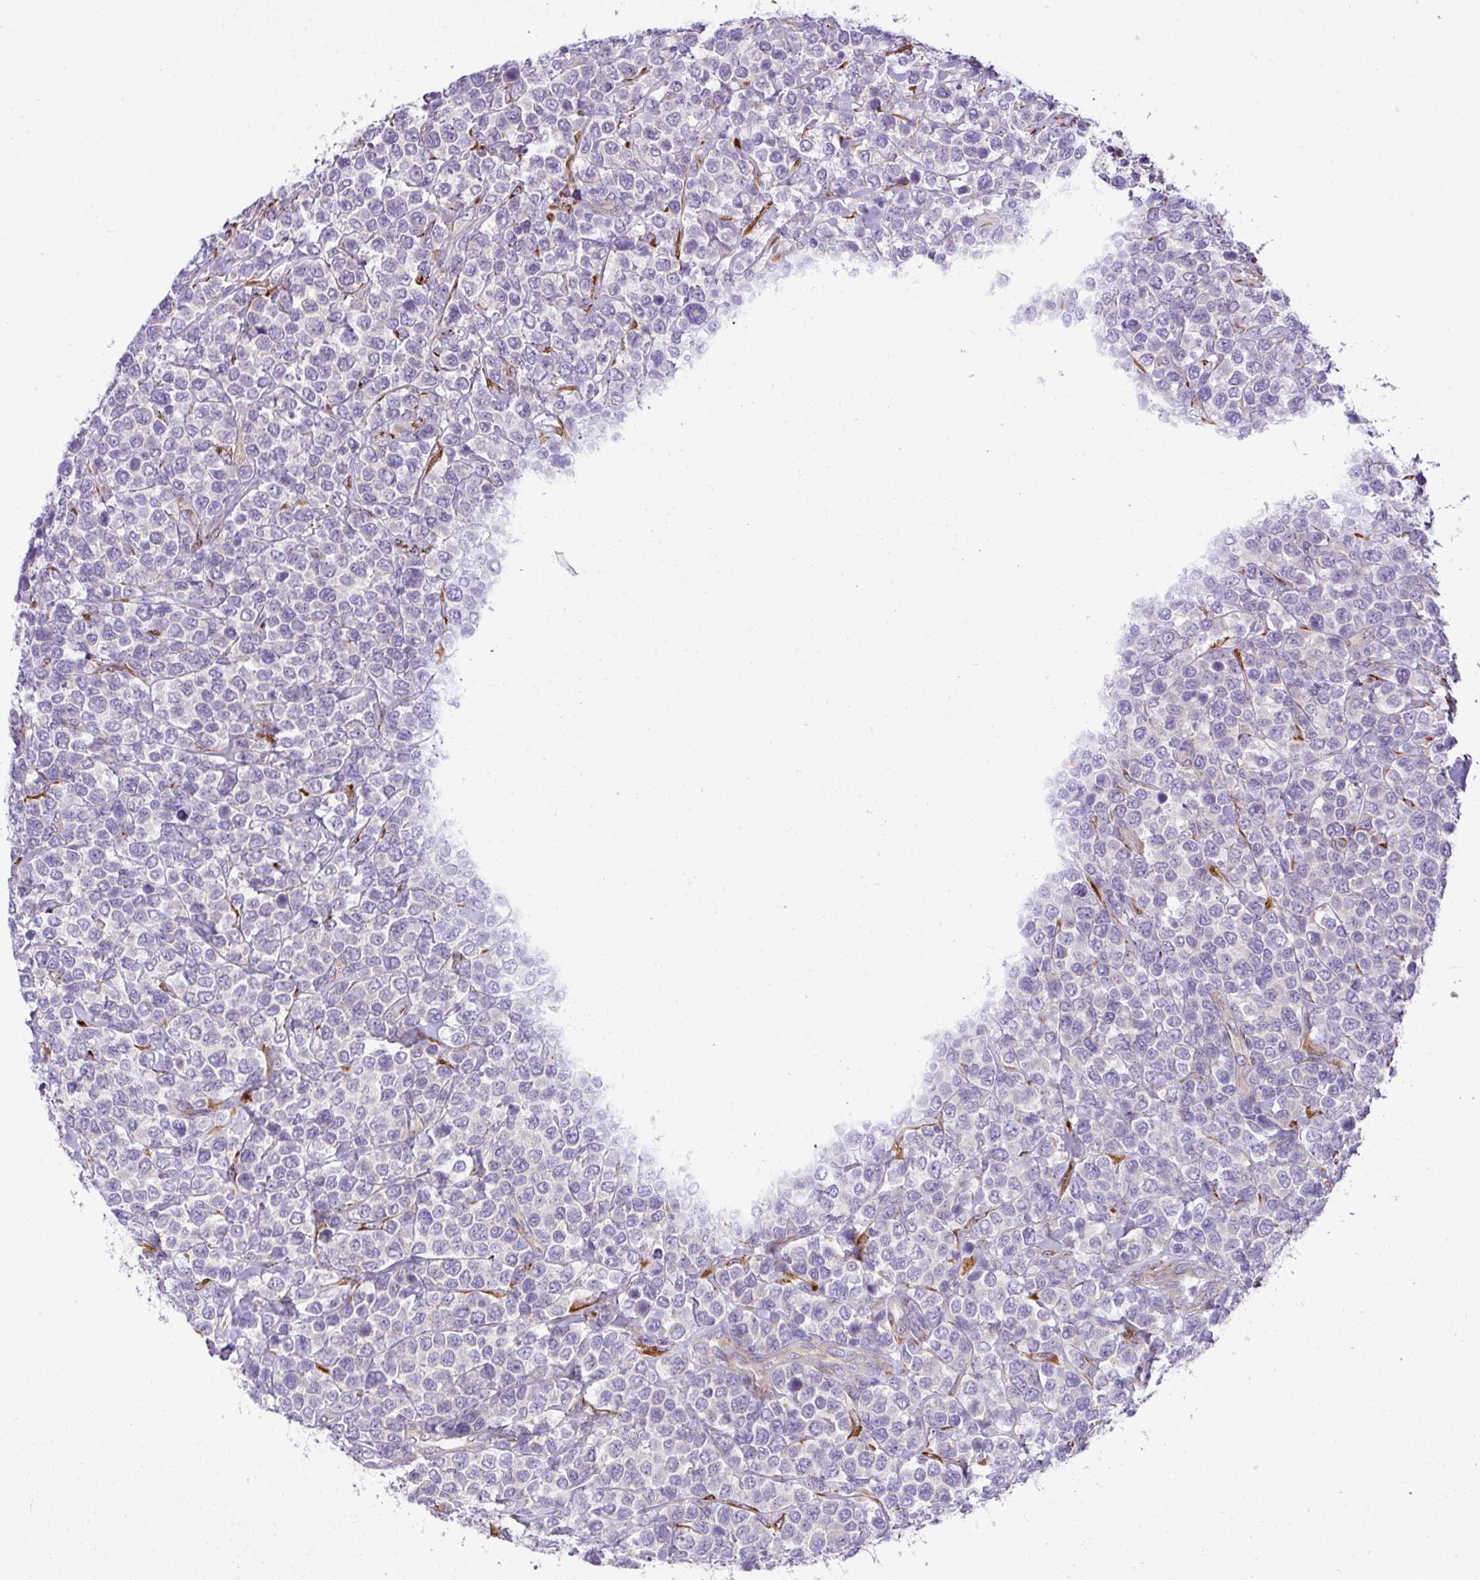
{"staining": {"intensity": "negative", "quantity": "none", "location": "none"}, "tissue": "lymphoma", "cell_type": "Tumor cells", "image_type": "cancer", "snomed": [{"axis": "morphology", "description": "Malignant lymphoma, non-Hodgkin's type, Low grade"}, {"axis": "topography", "description": "Lymph node"}], "caption": "An image of malignant lymphoma, non-Hodgkin's type (low-grade) stained for a protein shows no brown staining in tumor cells.", "gene": "CFAP97", "patient": {"sex": "male", "age": 60}}